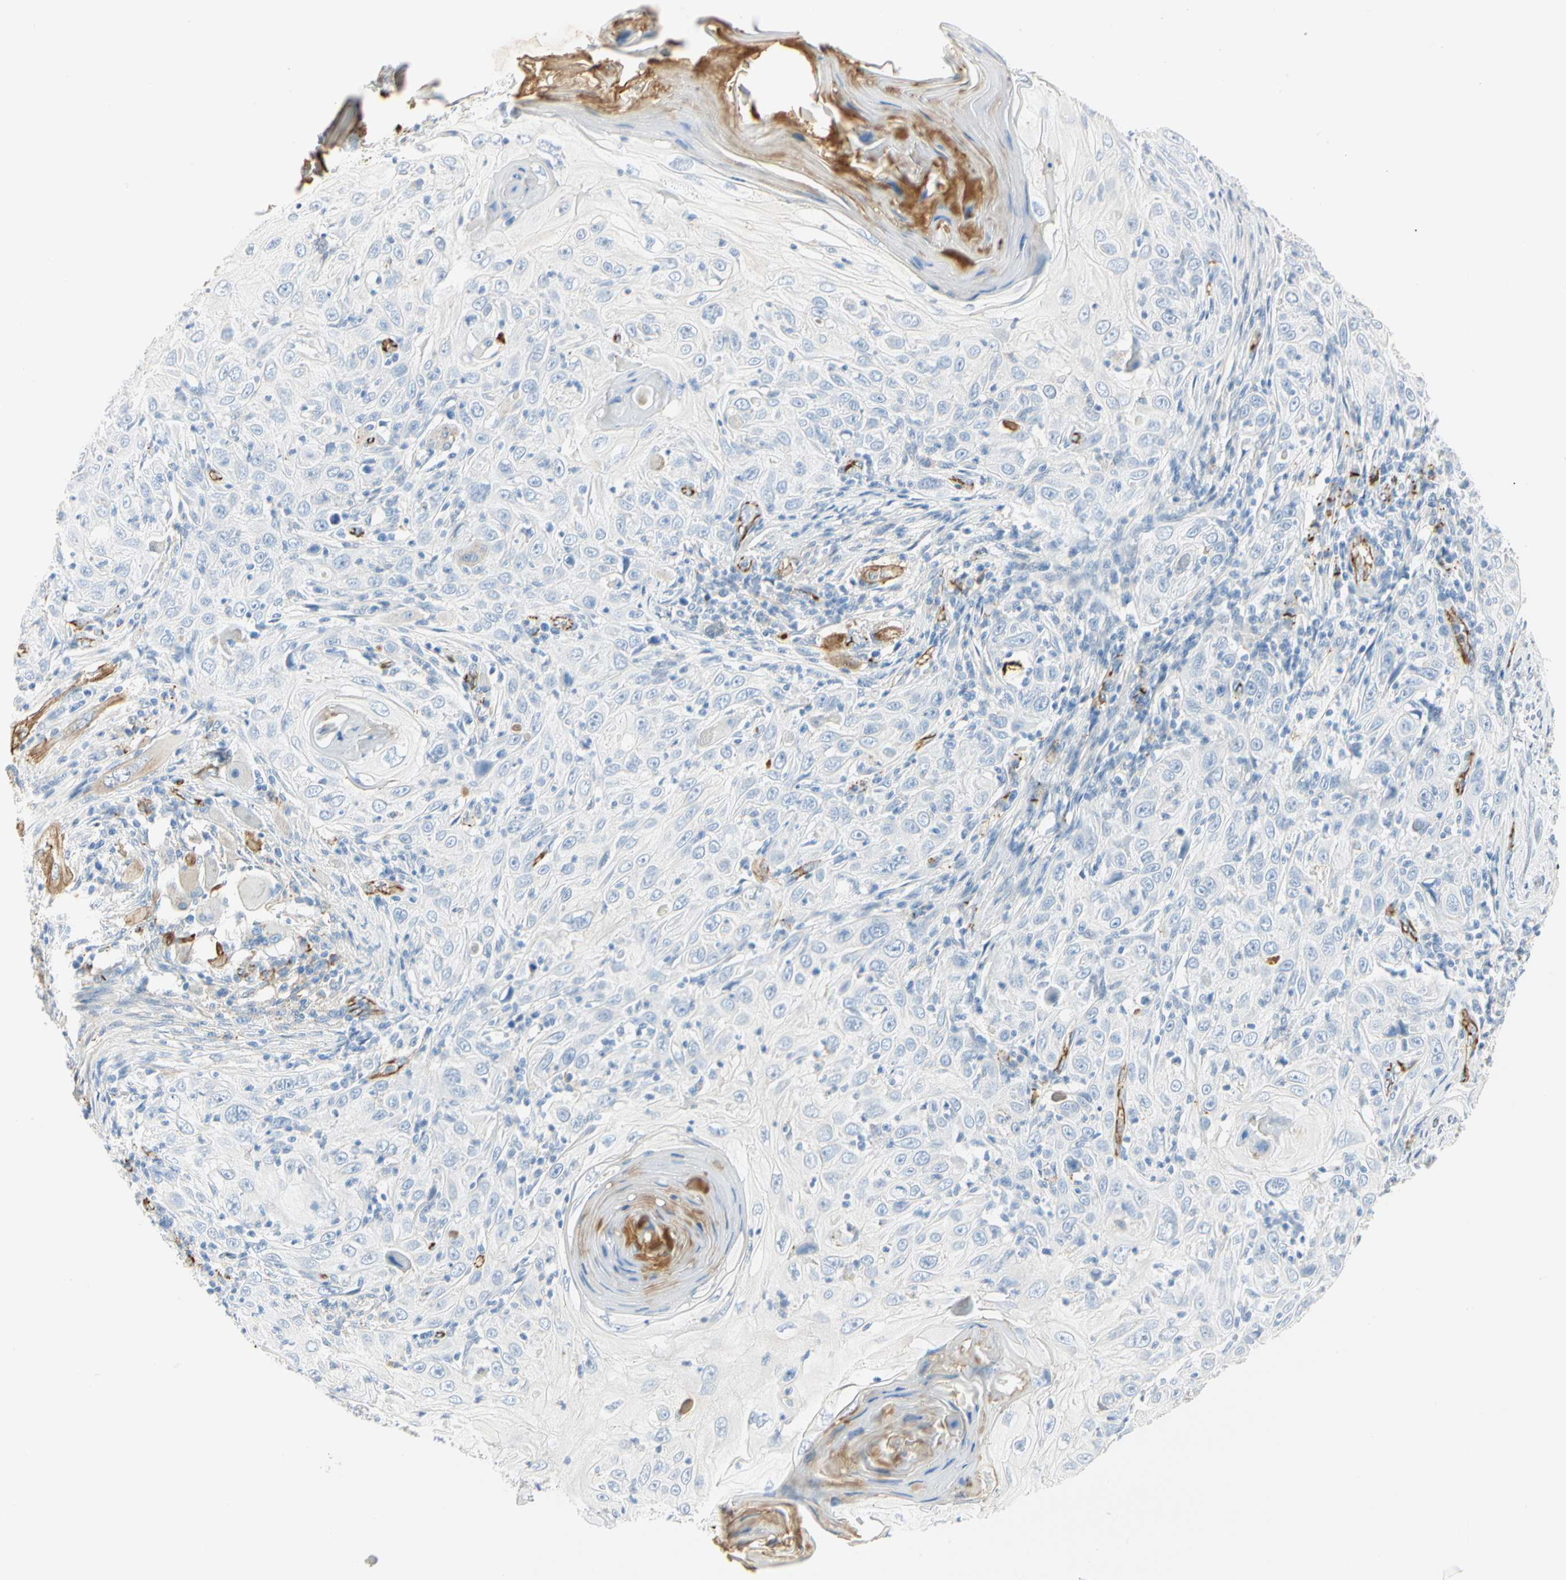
{"staining": {"intensity": "weak", "quantity": "<25%", "location": "cytoplasmic/membranous"}, "tissue": "skin cancer", "cell_type": "Tumor cells", "image_type": "cancer", "snomed": [{"axis": "morphology", "description": "Squamous cell carcinoma, NOS"}, {"axis": "topography", "description": "Skin"}], "caption": "IHC of squamous cell carcinoma (skin) exhibits no staining in tumor cells. The staining is performed using DAB brown chromogen with nuclei counter-stained in using hematoxylin.", "gene": "VPS9D1", "patient": {"sex": "female", "age": 88}}